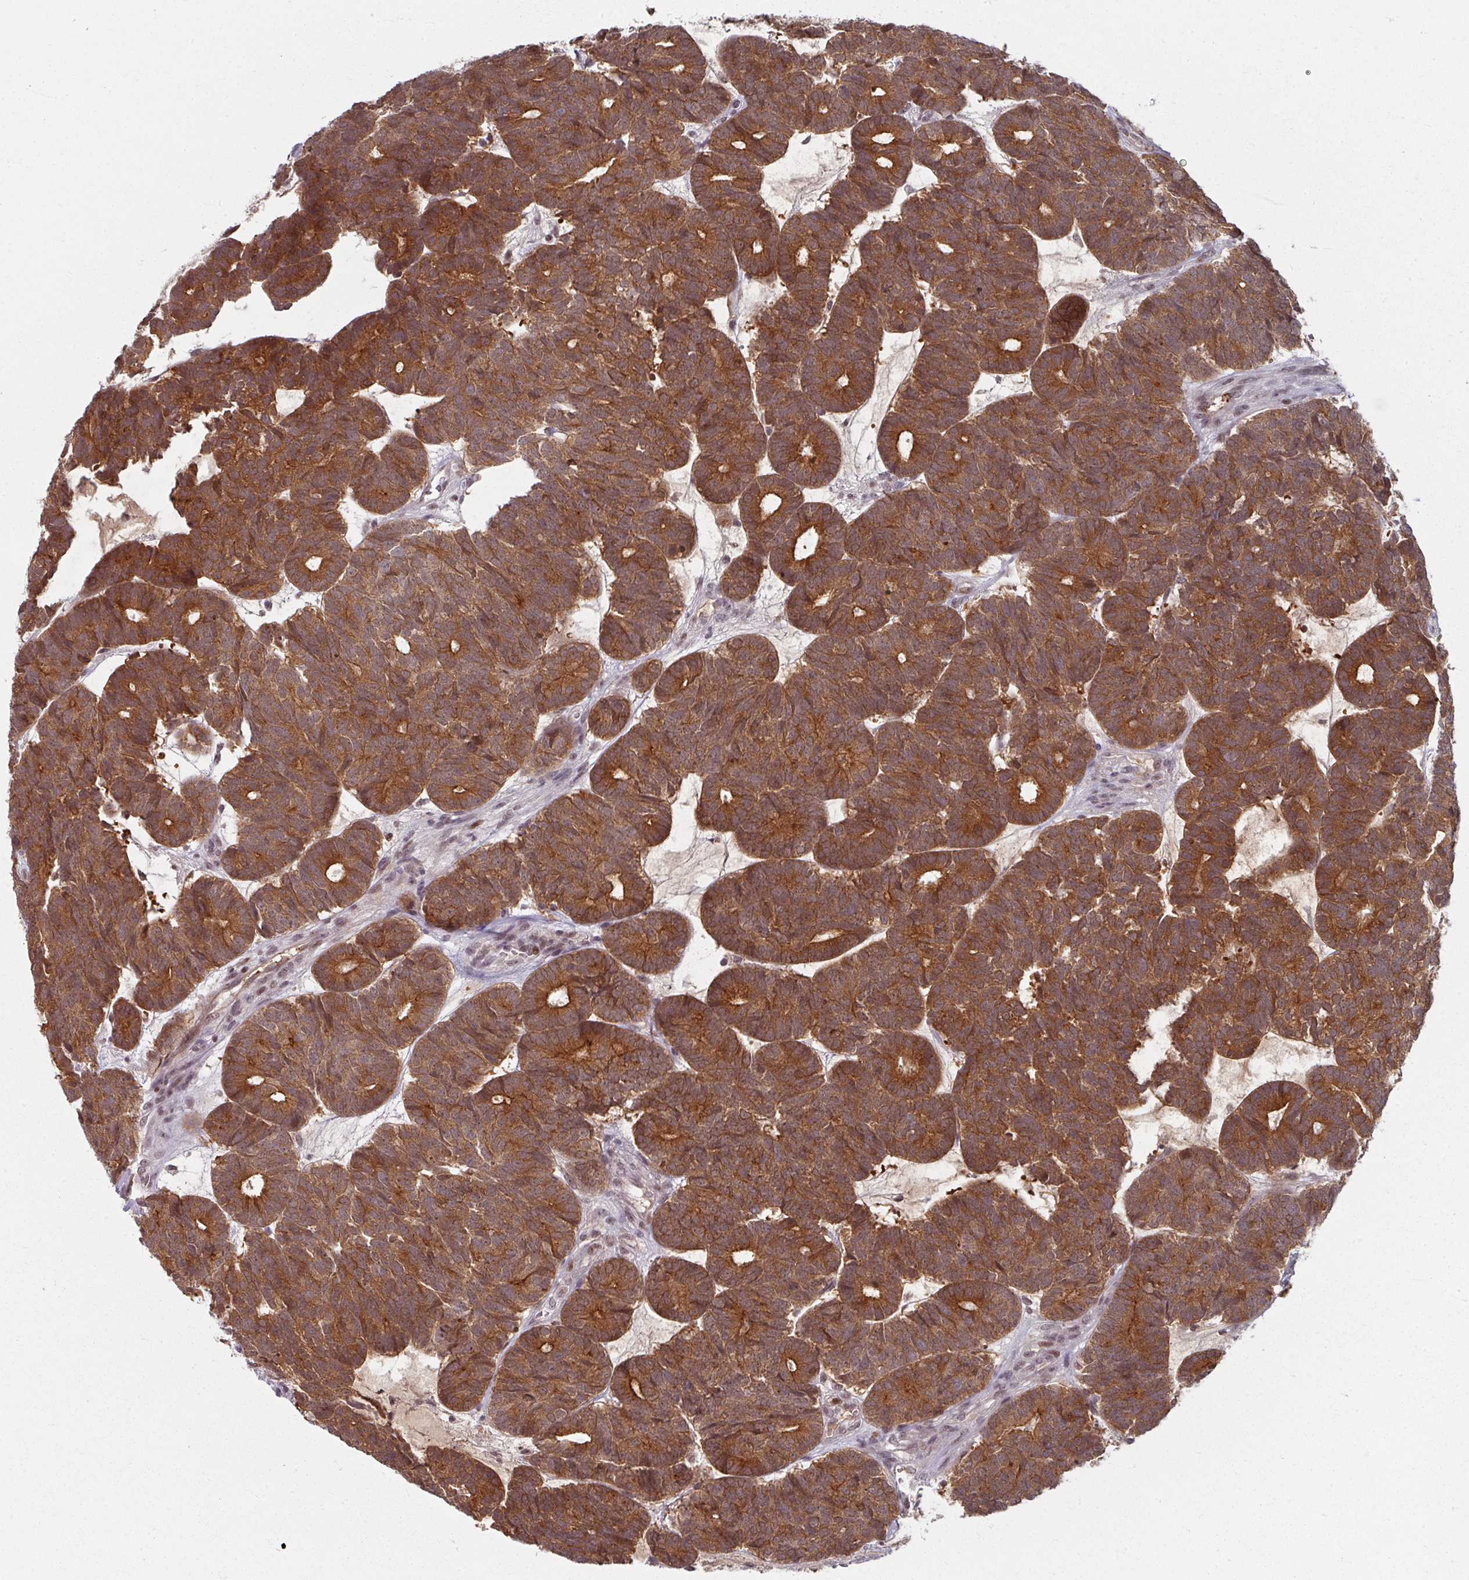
{"staining": {"intensity": "strong", "quantity": ">75%", "location": "cytoplasmic/membranous"}, "tissue": "head and neck cancer", "cell_type": "Tumor cells", "image_type": "cancer", "snomed": [{"axis": "morphology", "description": "Adenocarcinoma, NOS"}, {"axis": "topography", "description": "Head-Neck"}], "caption": "Brown immunohistochemical staining in human head and neck cancer (adenocarcinoma) shows strong cytoplasmic/membranous staining in about >75% of tumor cells. (DAB IHC with brightfield microscopy, high magnification).", "gene": "KLC3", "patient": {"sex": "female", "age": 81}}